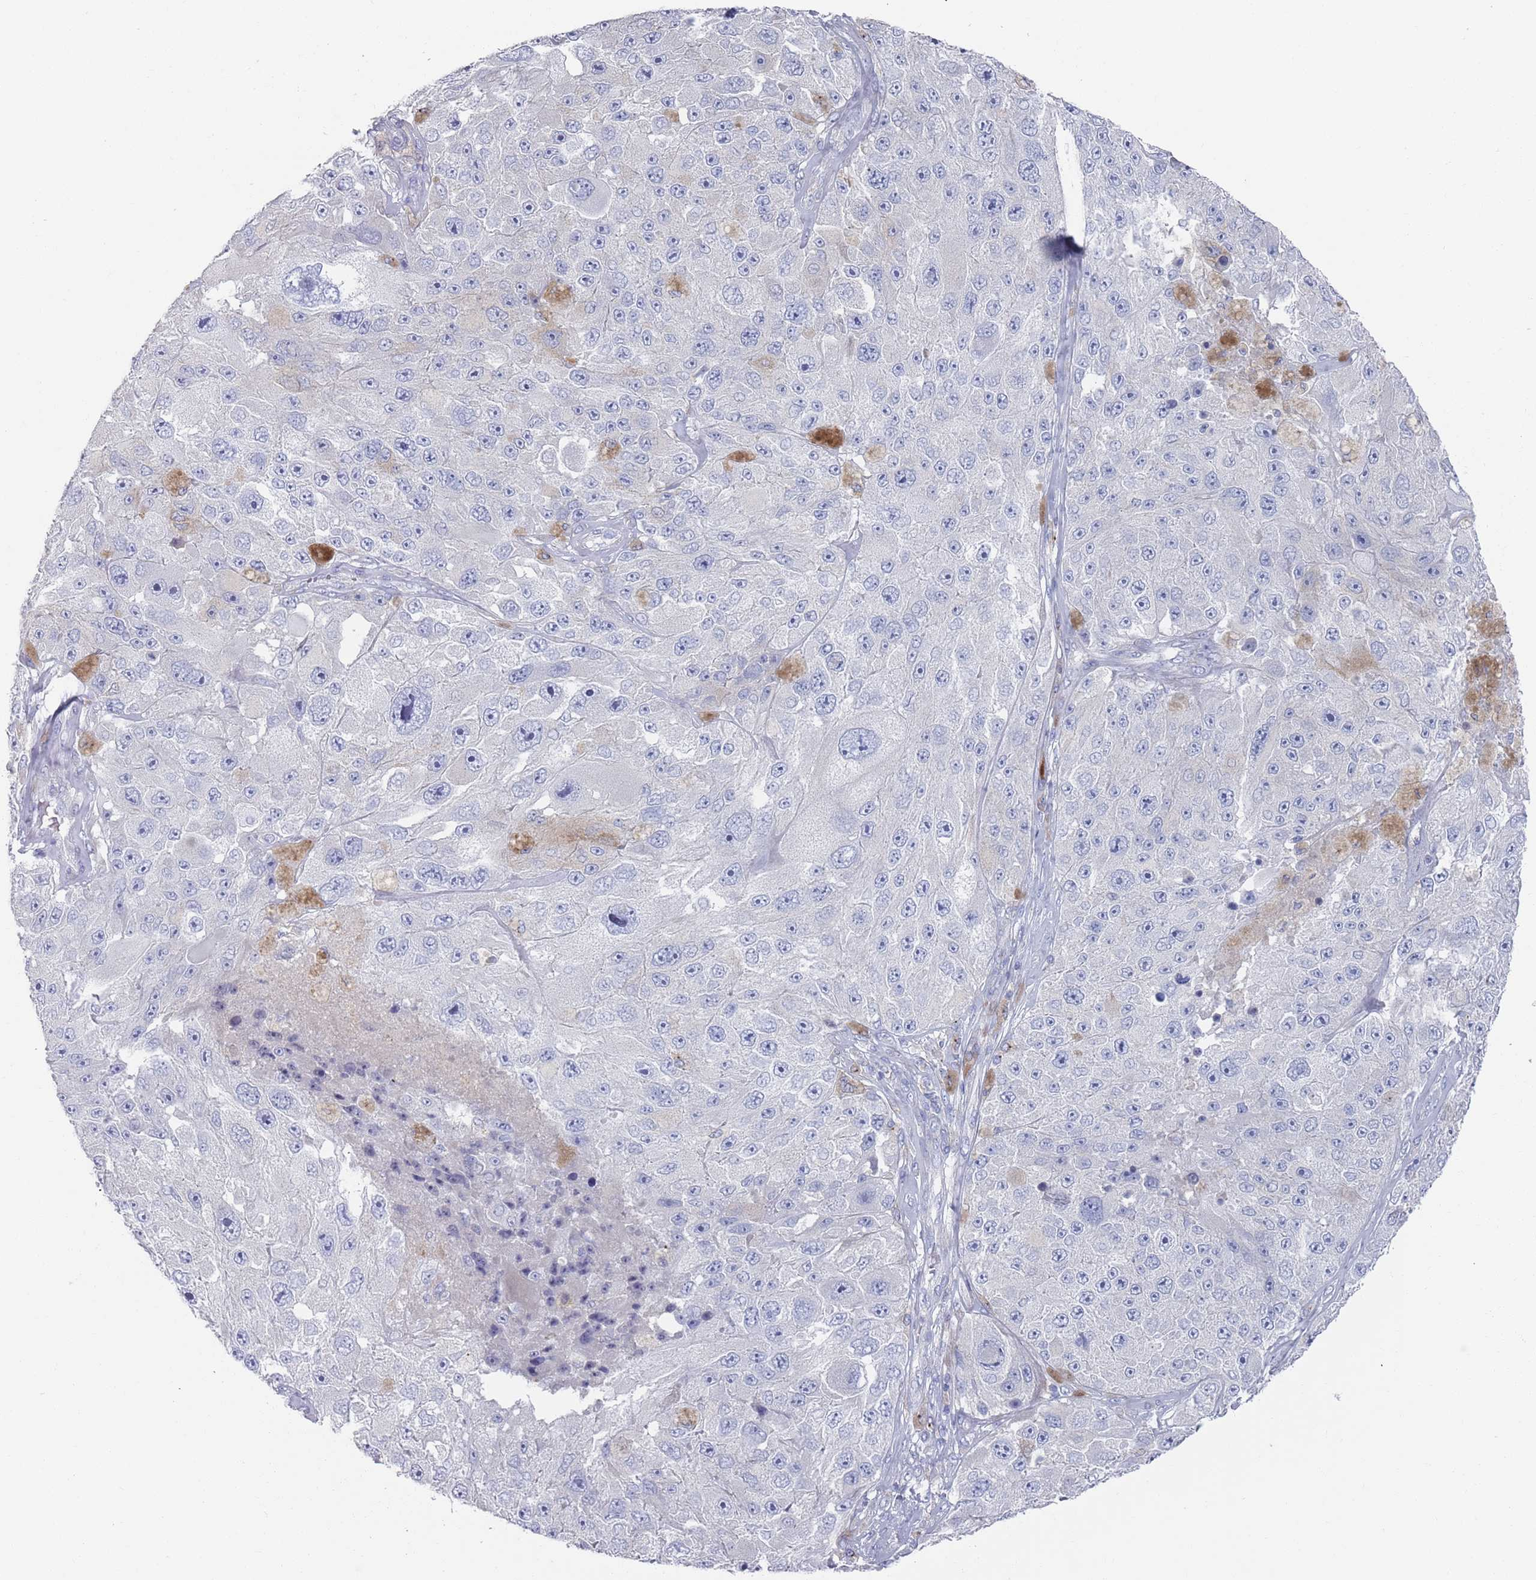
{"staining": {"intensity": "negative", "quantity": "none", "location": "none"}, "tissue": "melanoma", "cell_type": "Tumor cells", "image_type": "cancer", "snomed": [{"axis": "morphology", "description": "Malignant melanoma, Metastatic site"}, {"axis": "topography", "description": "Lymph node"}], "caption": "The immunohistochemistry photomicrograph has no significant staining in tumor cells of malignant melanoma (metastatic site) tissue.", "gene": "MAT1A", "patient": {"sex": "male", "age": 62}}